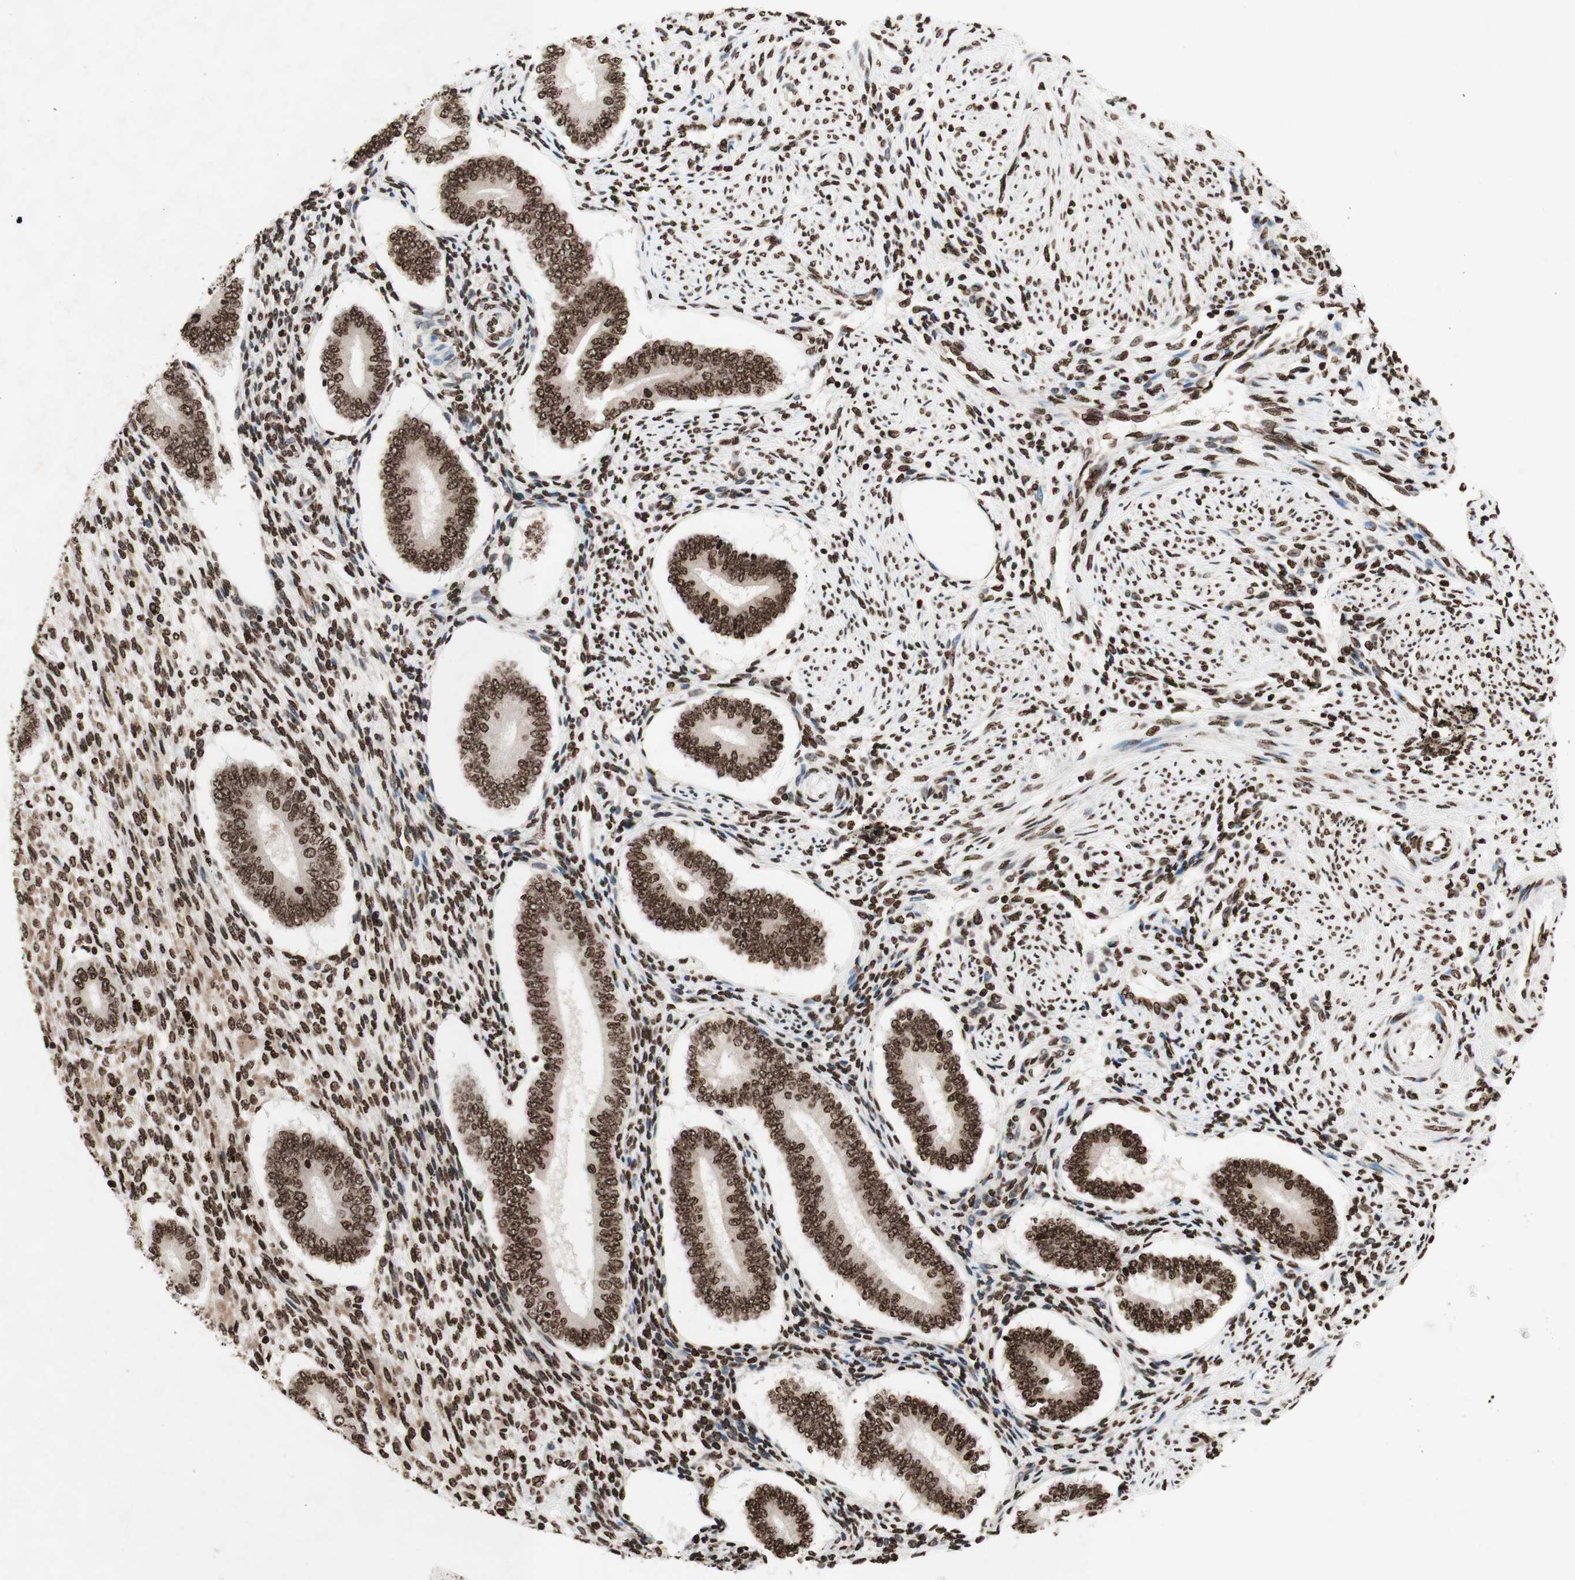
{"staining": {"intensity": "strong", "quantity": ">75%", "location": "nuclear"}, "tissue": "endometrium", "cell_type": "Cells in endometrial stroma", "image_type": "normal", "snomed": [{"axis": "morphology", "description": "Normal tissue, NOS"}, {"axis": "topography", "description": "Endometrium"}], "caption": "This micrograph shows unremarkable endometrium stained with IHC to label a protein in brown. The nuclear of cells in endometrial stroma show strong positivity for the protein. Nuclei are counter-stained blue.", "gene": "NCOA3", "patient": {"sex": "female", "age": 42}}